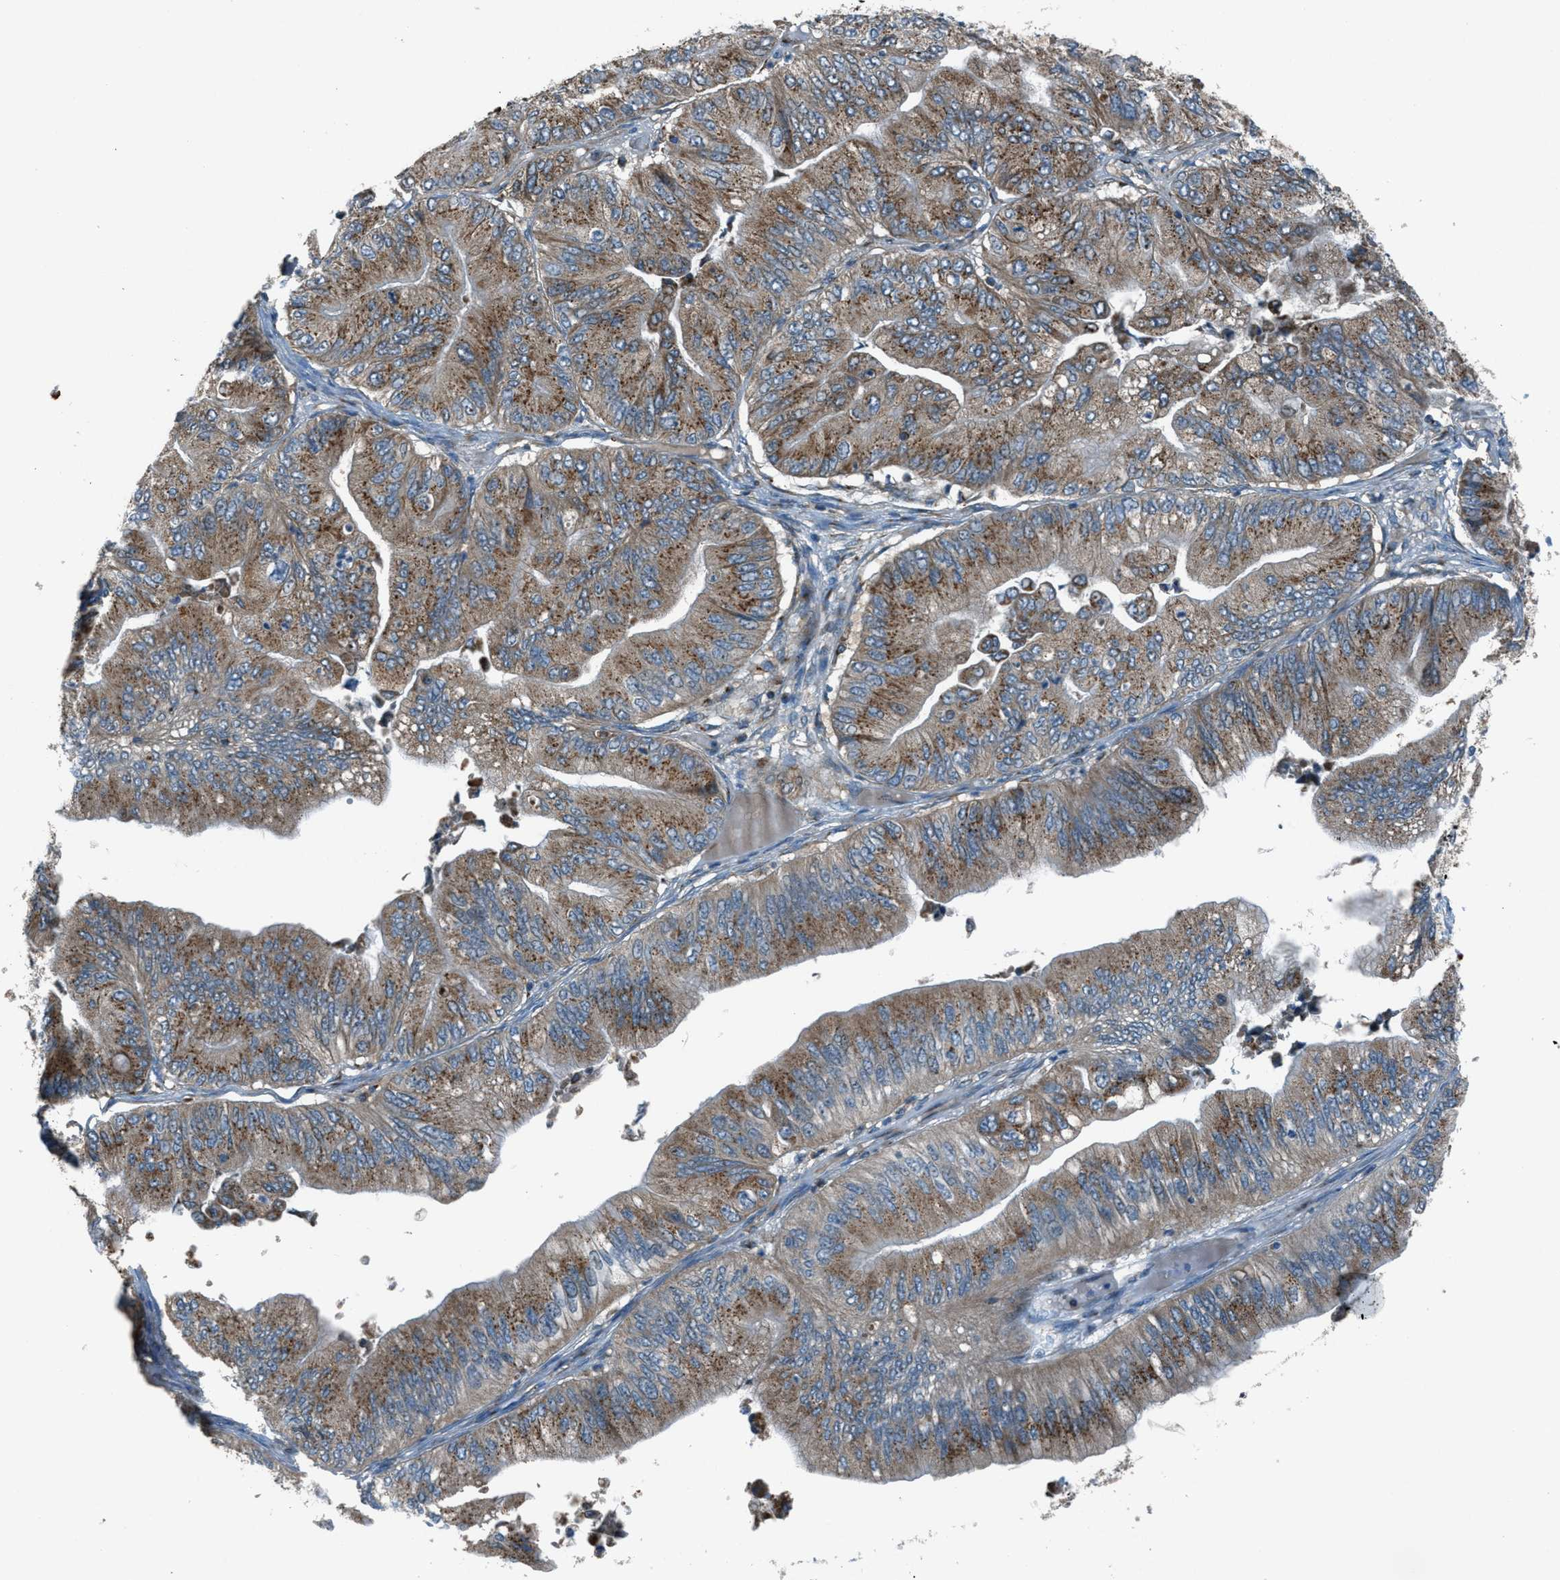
{"staining": {"intensity": "moderate", "quantity": ">75%", "location": "cytoplasmic/membranous"}, "tissue": "ovarian cancer", "cell_type": "Tumor cells", "image_type": "cancer", "snomed": [{"axis": "morphology", "description": "Cystadenocarcinoma, mucinous, NOS"}, {"axis": "topography", "description": "Ovary"}], "caption": "Ovarian mucinous cystadenocarcinoma stained with DAB (3,3'-diaminobenzidine) IHC demonstrates medium levels of moderate cytoplasmic/membranous expression in about >75% of tumor cells.", "gene": "BCKDK", "patient": {"sex": "female", "age": 61}}